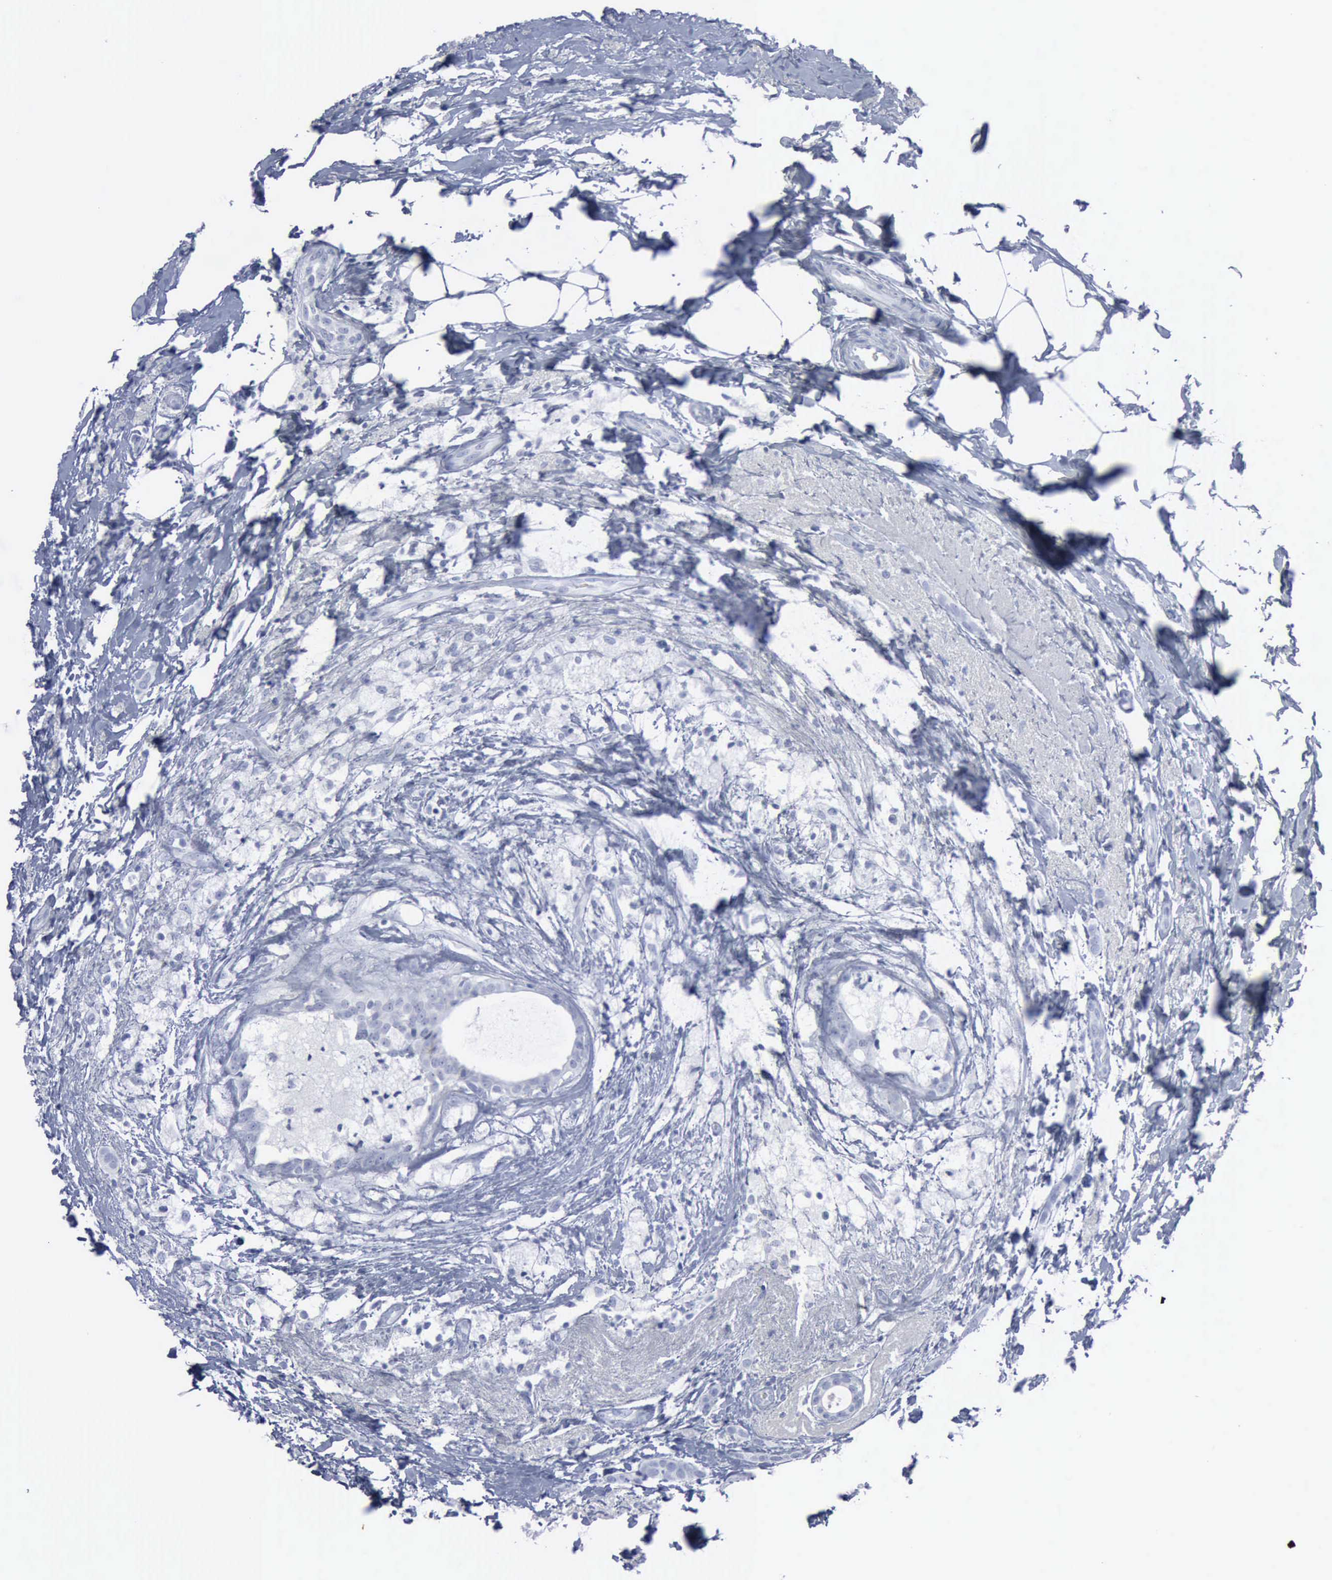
{"staining": {"intensity": "negative", "quantity": "none", "location": "none"}, "tissue": "breast cancer", "cell_type": "Tumor cells", "image_type": "cancer", "snomed": [{"axis": "morphology", "description": "Duct carcinoma"}, {"axis": "topography", "description": "Breast"}], "caption": "The immunohistochemistry photomicrograph has no significant staining in tumor cells of breast cancer (invasive ductal carcinoma) tissue. Nuclei are stained in blue.", "gene": "VCAM1", "patient": {"sex": "female", "age": 54}}